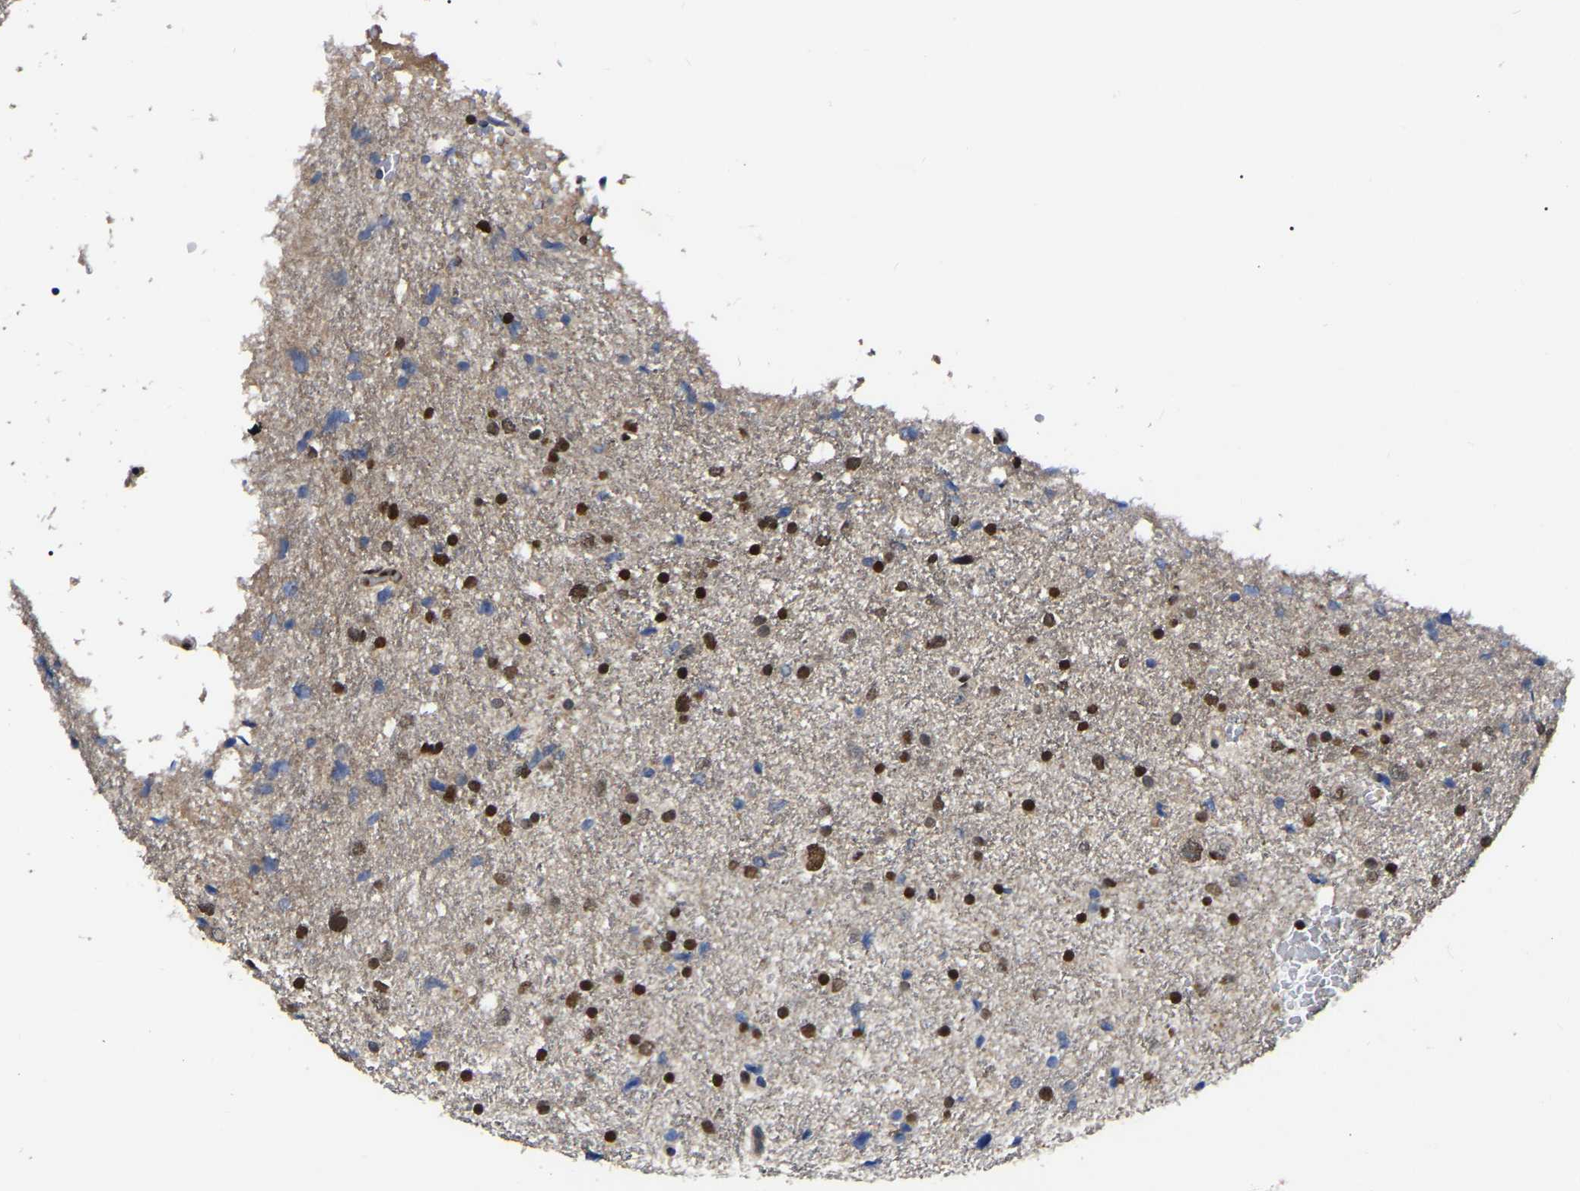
{"staining": {"intensity": "strong", "quantity": "25%-75%", "location": "nuclear"}, "tissue": "glioma", "cell_type": "Tumor cells", "image_type": "cancer", "snomed": [{"axis": "morphology", "description": "Glioma, malignant, Low grade"}, {"axis": "topography", "description": "Brain"}], "caption": "Protein expression analysis of glioma displays strong nuclear positivity in approximately 25%-75% of tumor cells.", "gene": "TRIM35", "patient": {"sex": "female", "age": 37}}